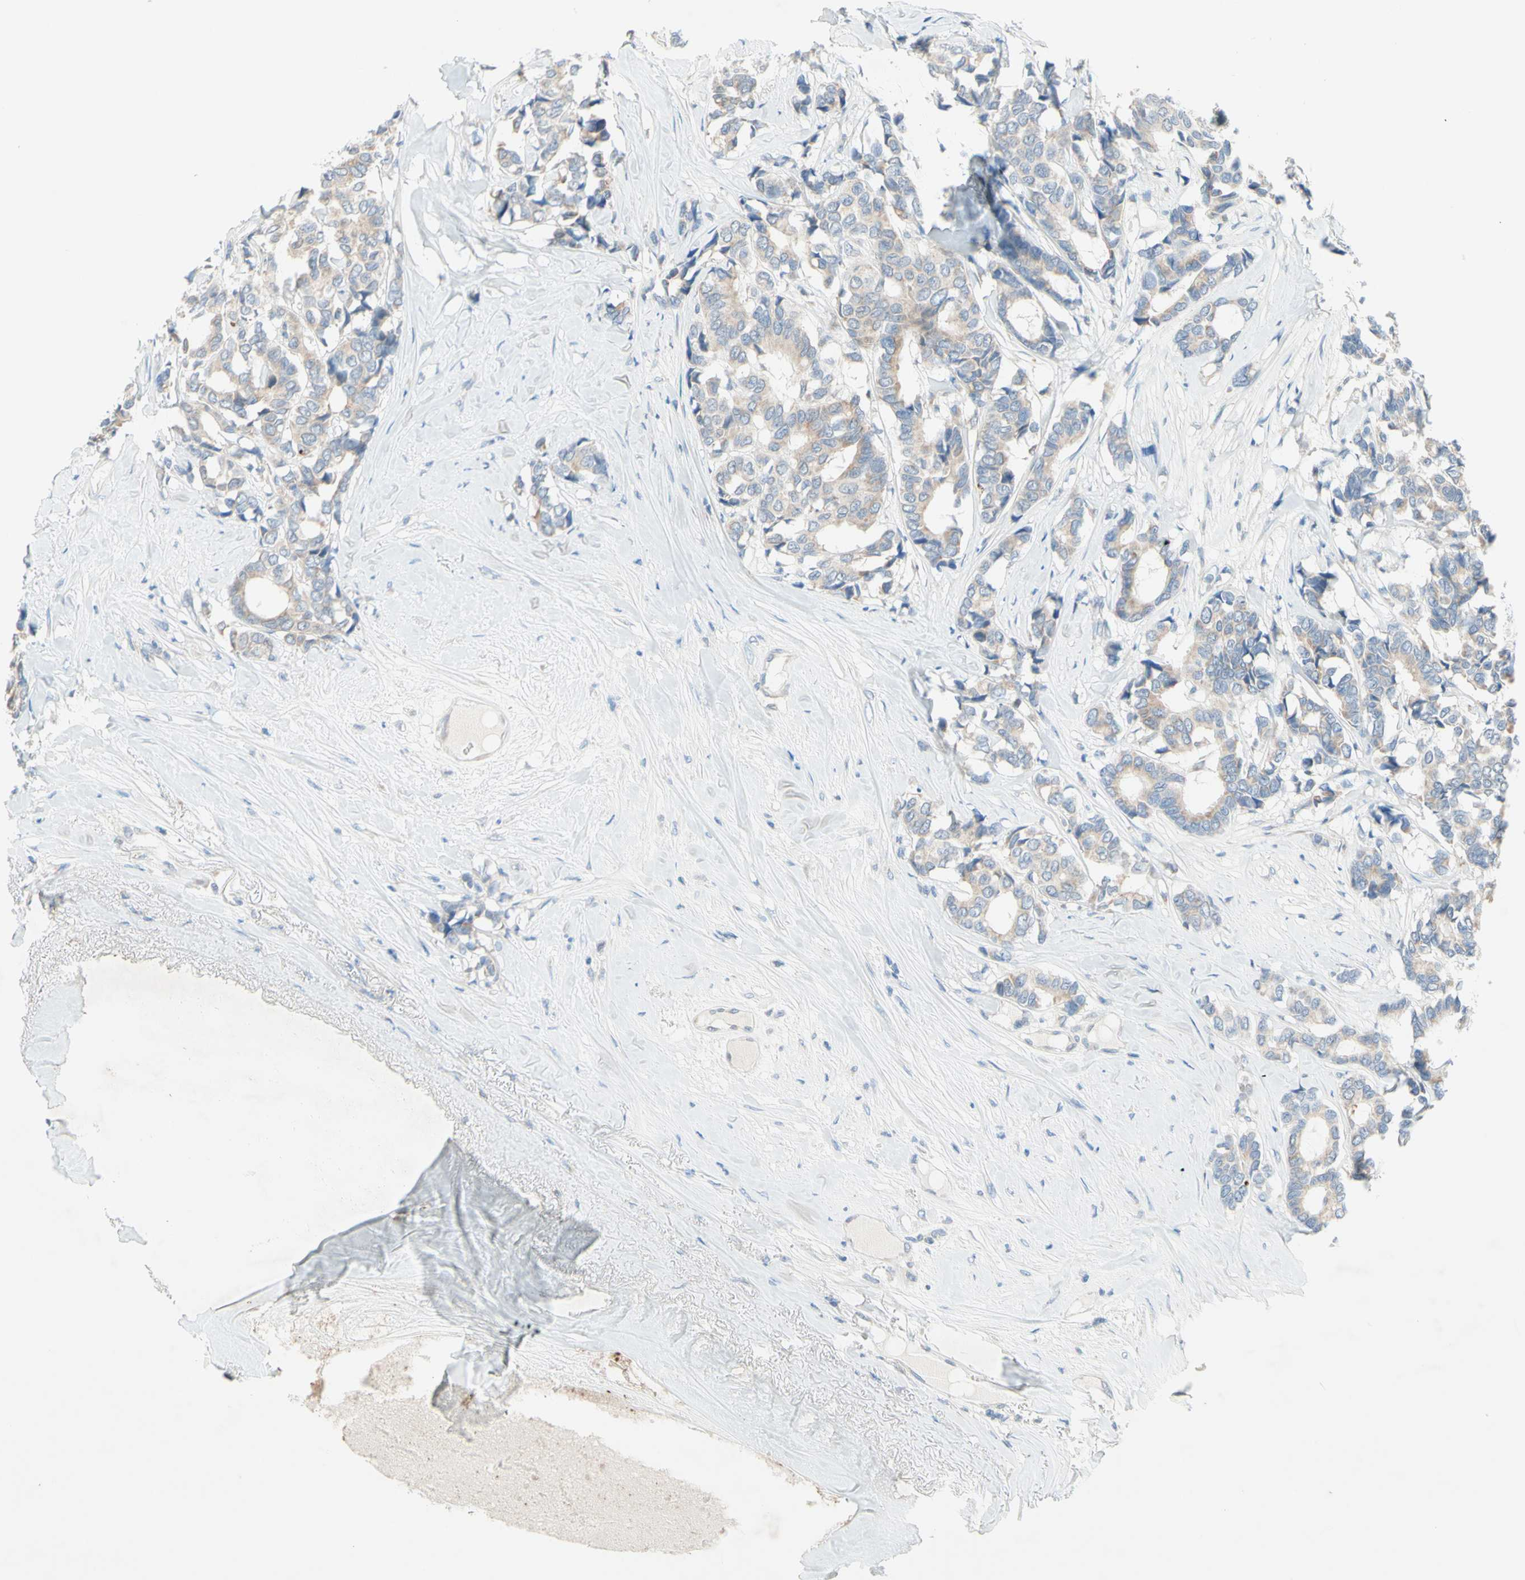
{"staining": {"intensity": "weak", "quantity": ">75%", "location": "cytoplasmic/membranous"}, "tissue": "breast cancer", "cell_type": "Tumor cells", "image_type": "cancer", "snomed": [{"axis": "morphology", "description": "Duct carcinoma"}, {"axis": "topography", "description": "Breast"}], "caption": "This micrograph demonstrates intraductal carcinoma (breast) stained with immunohistochemistry to label a protein in brown. The cytoplasmic/membranous of tumor cells show weak positivity for the protein. Nuclei are counter-stained blue.", "gene": "MFF", "patient": {"sex": "female", "age": 87}}